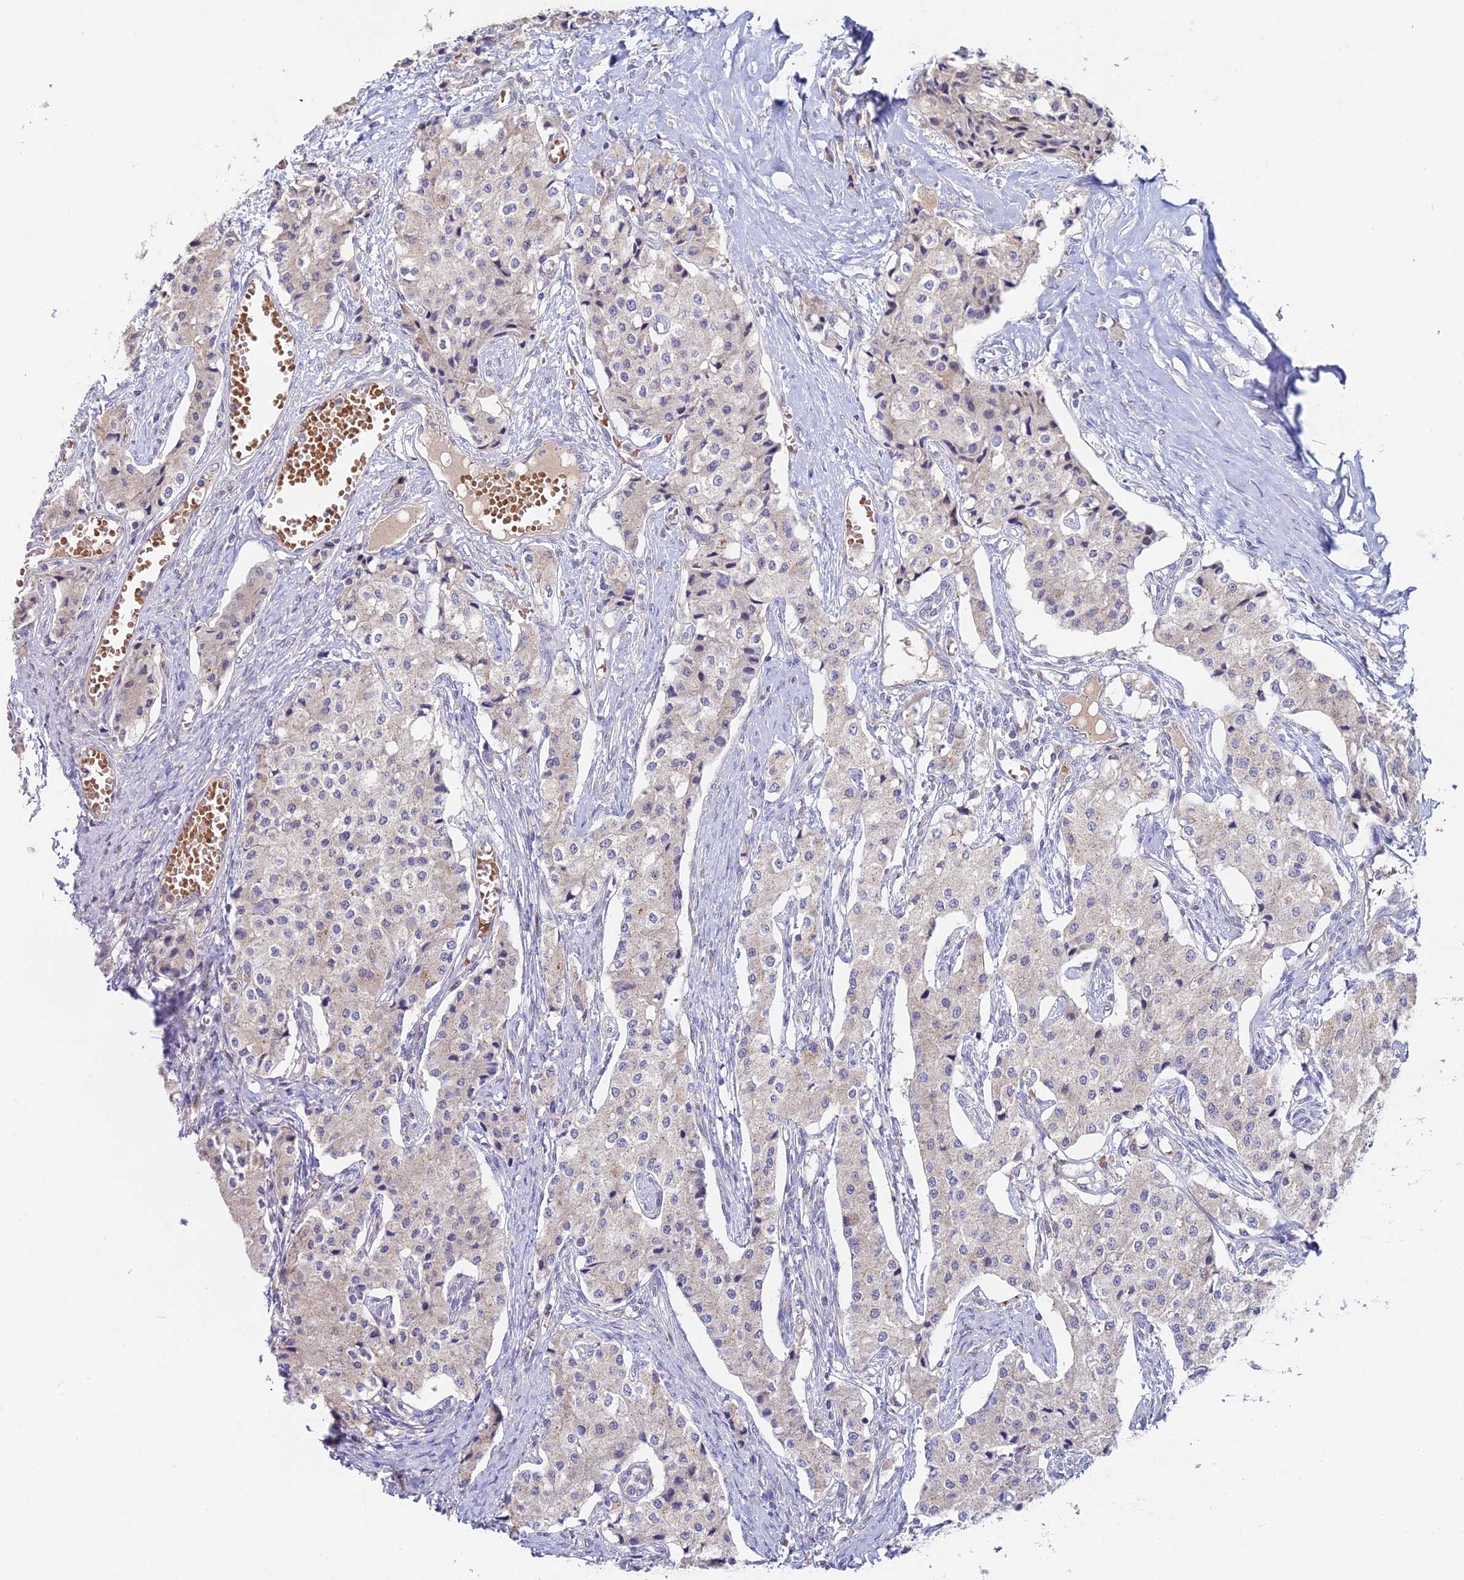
{"staining": {"intensity": "negative", "quantity": "none", "location": "none"}, "tissue": "carcinoid", "cell_type": "Tumor cells", "image_type": "cancer", "snomed": [{"axis": "morphology", "description": "Carcinoid, malignant, NOS"}, {"axis": "topography", "description": "Colon"}], "caption": "Immunohistochemistry (IHC) of carcinoid (malignant) shows no positivity in tumor cells. (Brightfield microscopy of DAB (3,3'-diaminobenzidine) IHC at high magnification).", "gene": "WDR43", "patient": {"sex": "female", "age": 52}}